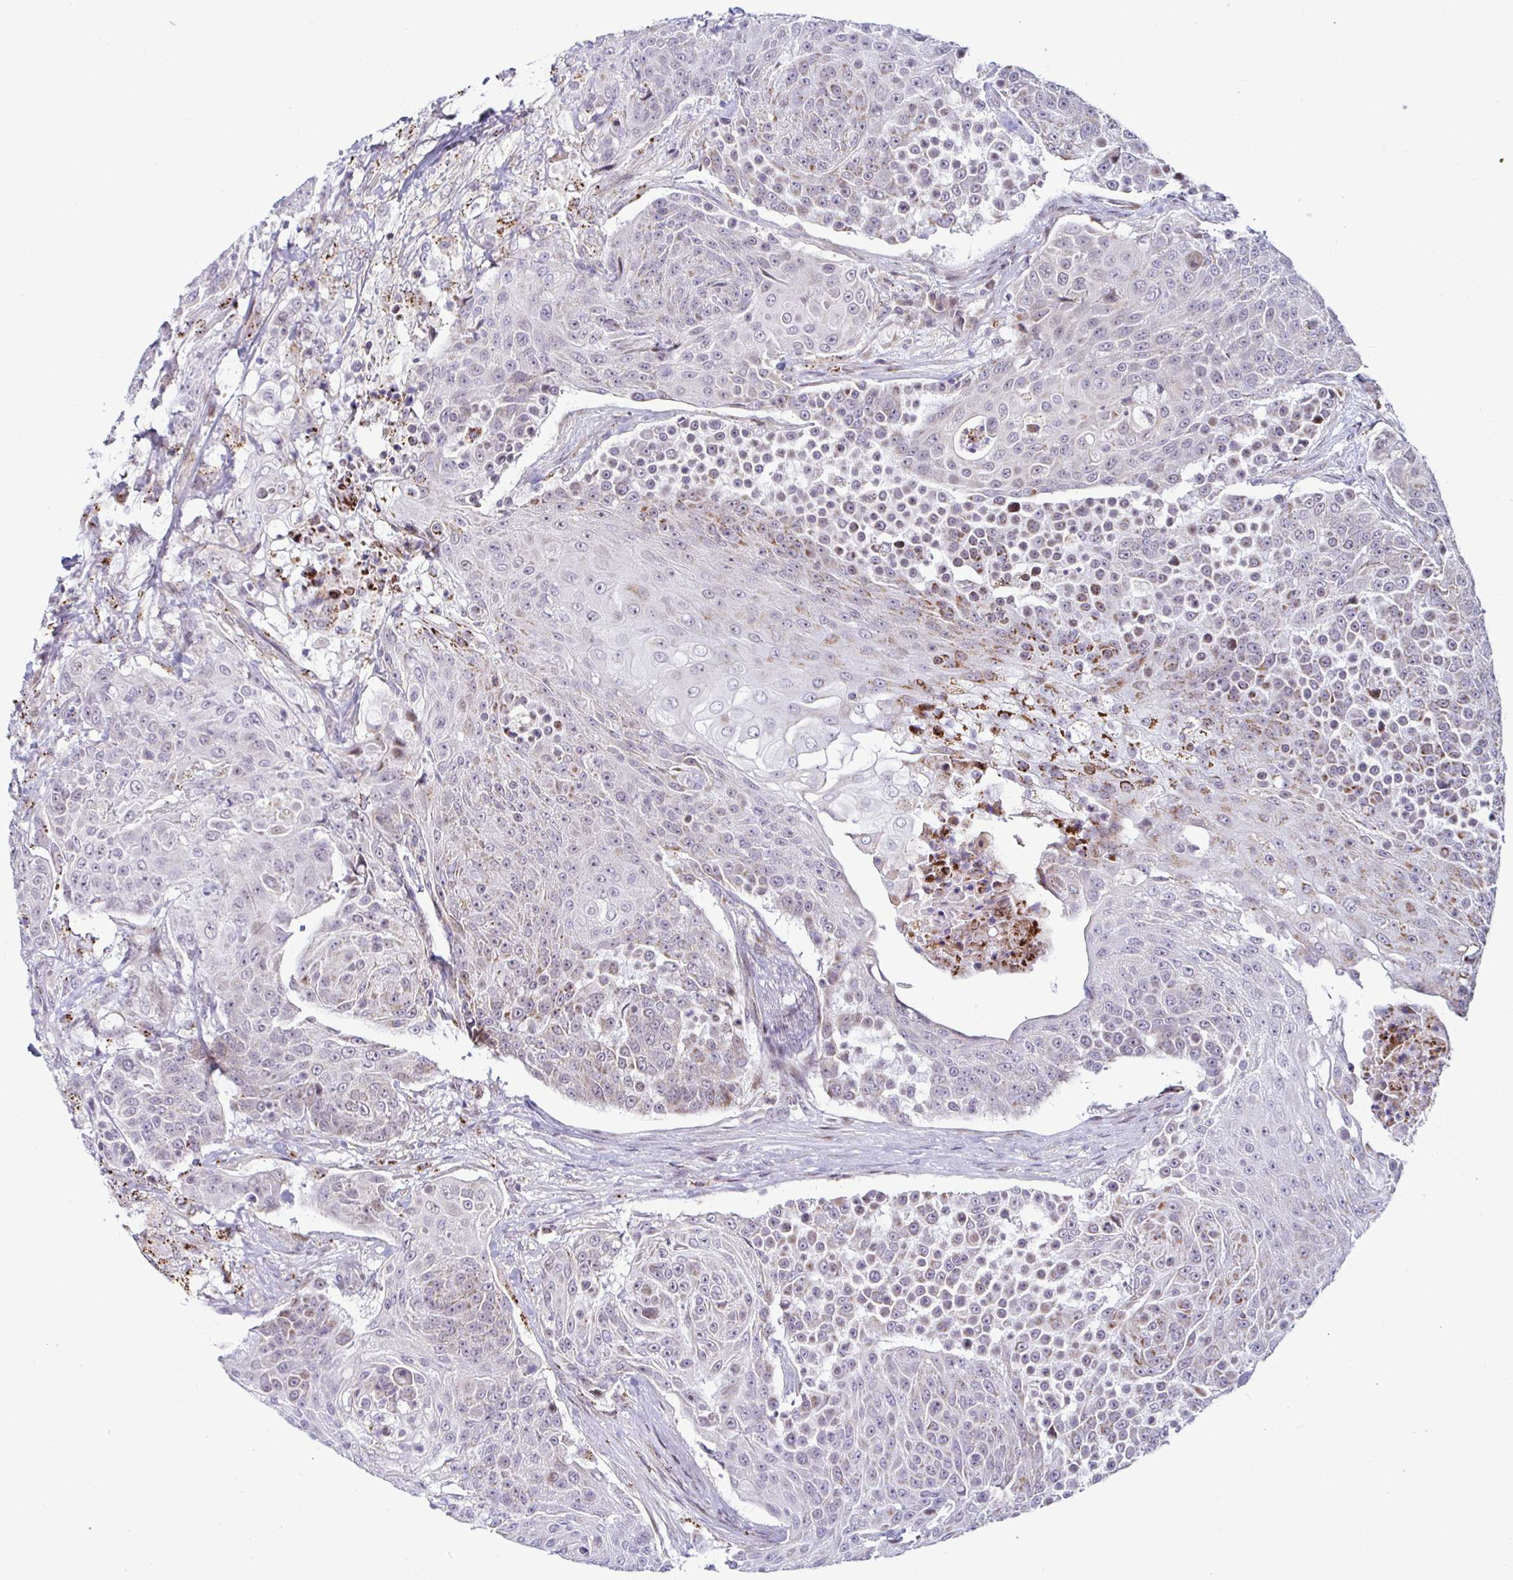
{"staining": {"intensity": "weak", "quantity": "<25%", "location": "cytoplasmic/membranous"}, "tissue": "urothelial cancer", "cell_type": "Tumor cells", "image_type": "cancer", "snomed": [{"axis": "morphology", "description": "Urothelial carcinoma, High grade"}, {"axis": "topography", "description": "Urinary bladder"}], "caption": "IHC histopathology image of neoplastic tissue: urothelial cancer stained with DAB demonstrates no significant protein positivity in tumor cells.", "gene": "DZIP1", "patient": {"sex": "female", "age": 63}}